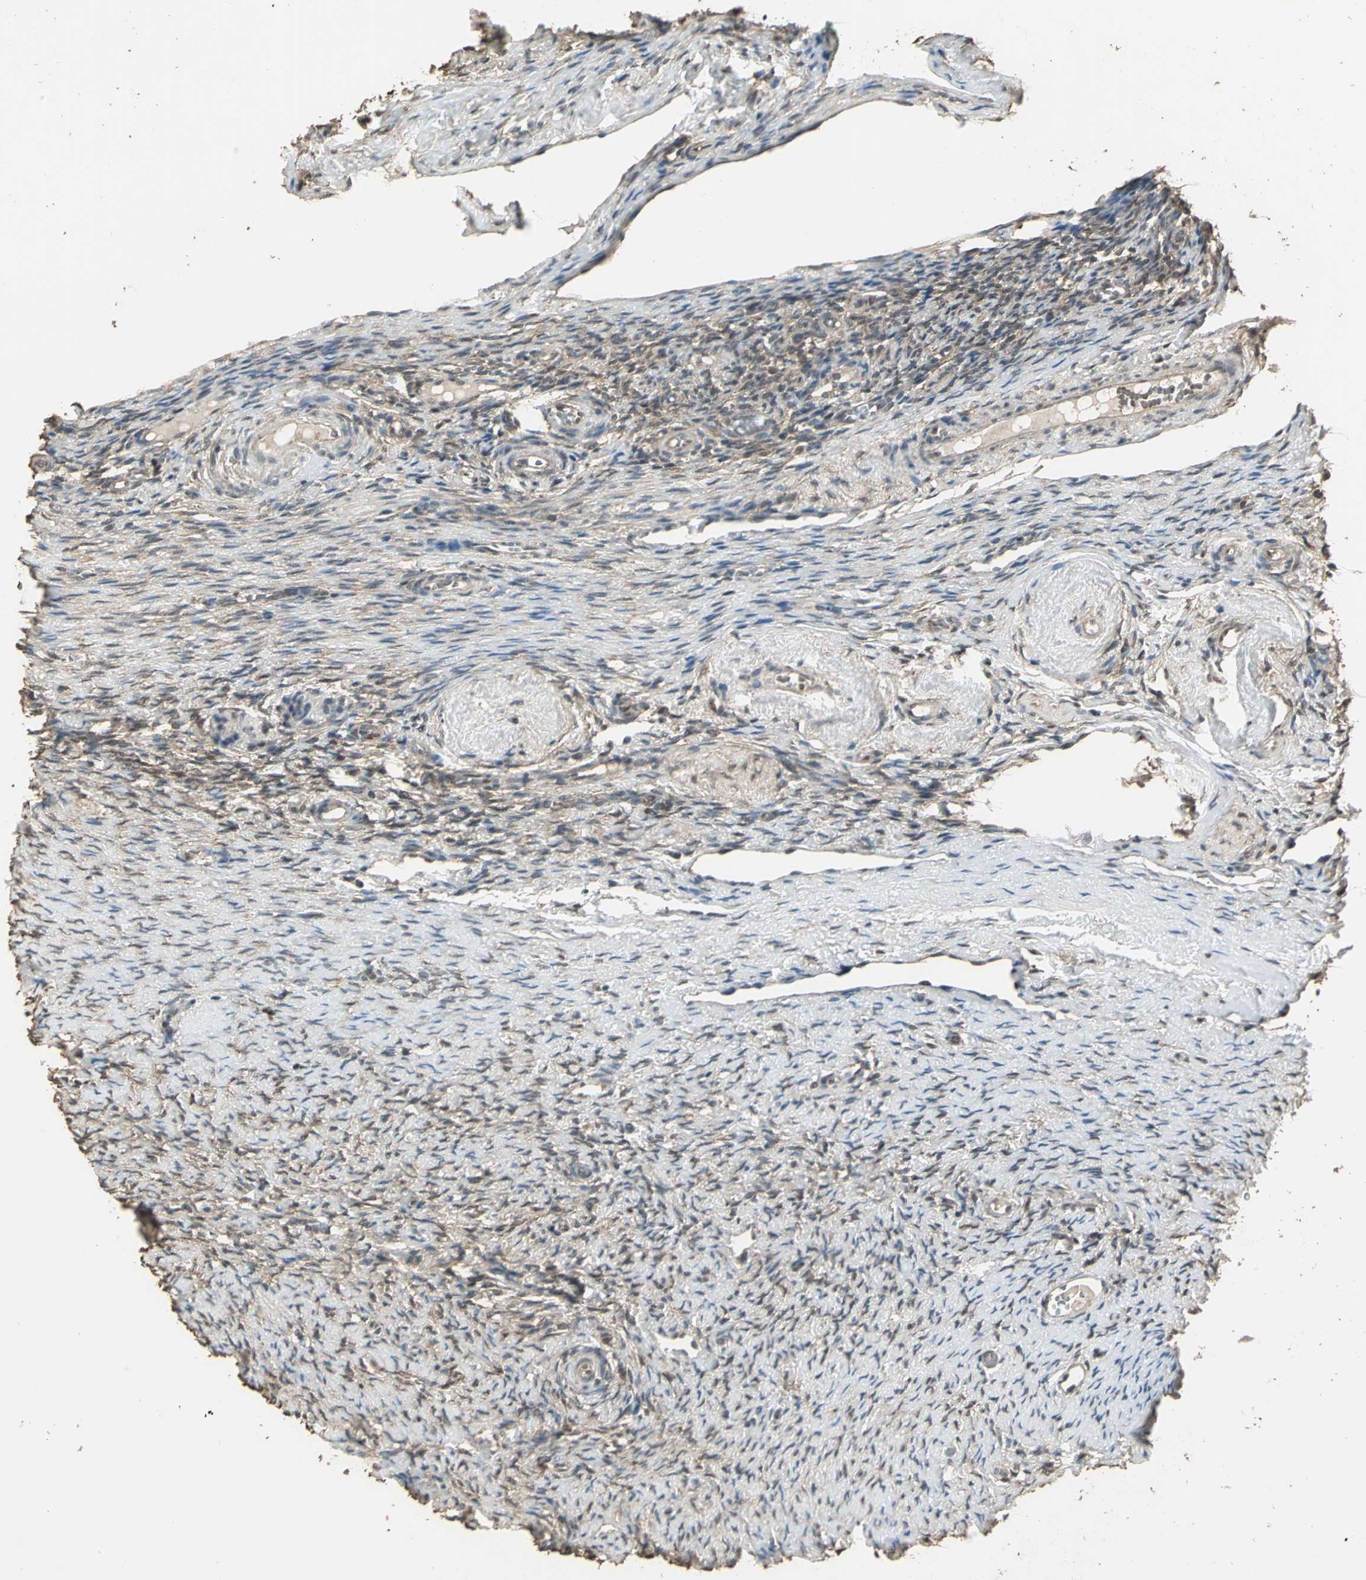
{"staining": {"intensity": "weak", "quantity": "25%-75%", "location": "cytoplasmic/membranous"}, "tissue": "ovary", "cell_type": "Follicle cells", "image_type": "normal", "snomed": [{"axis": "morphology", "description": "Normal tissue, NOS"}, {"axis": "topography", "description": "Ovary"}], "caption": "Ovary stained for a protein exhibits weak cytoplasmic/membranous positivity in follicle cells. Nuclei are stained in blue.", "gene": "UCHL5", "patient": {"sex": "female", "age": 60}}